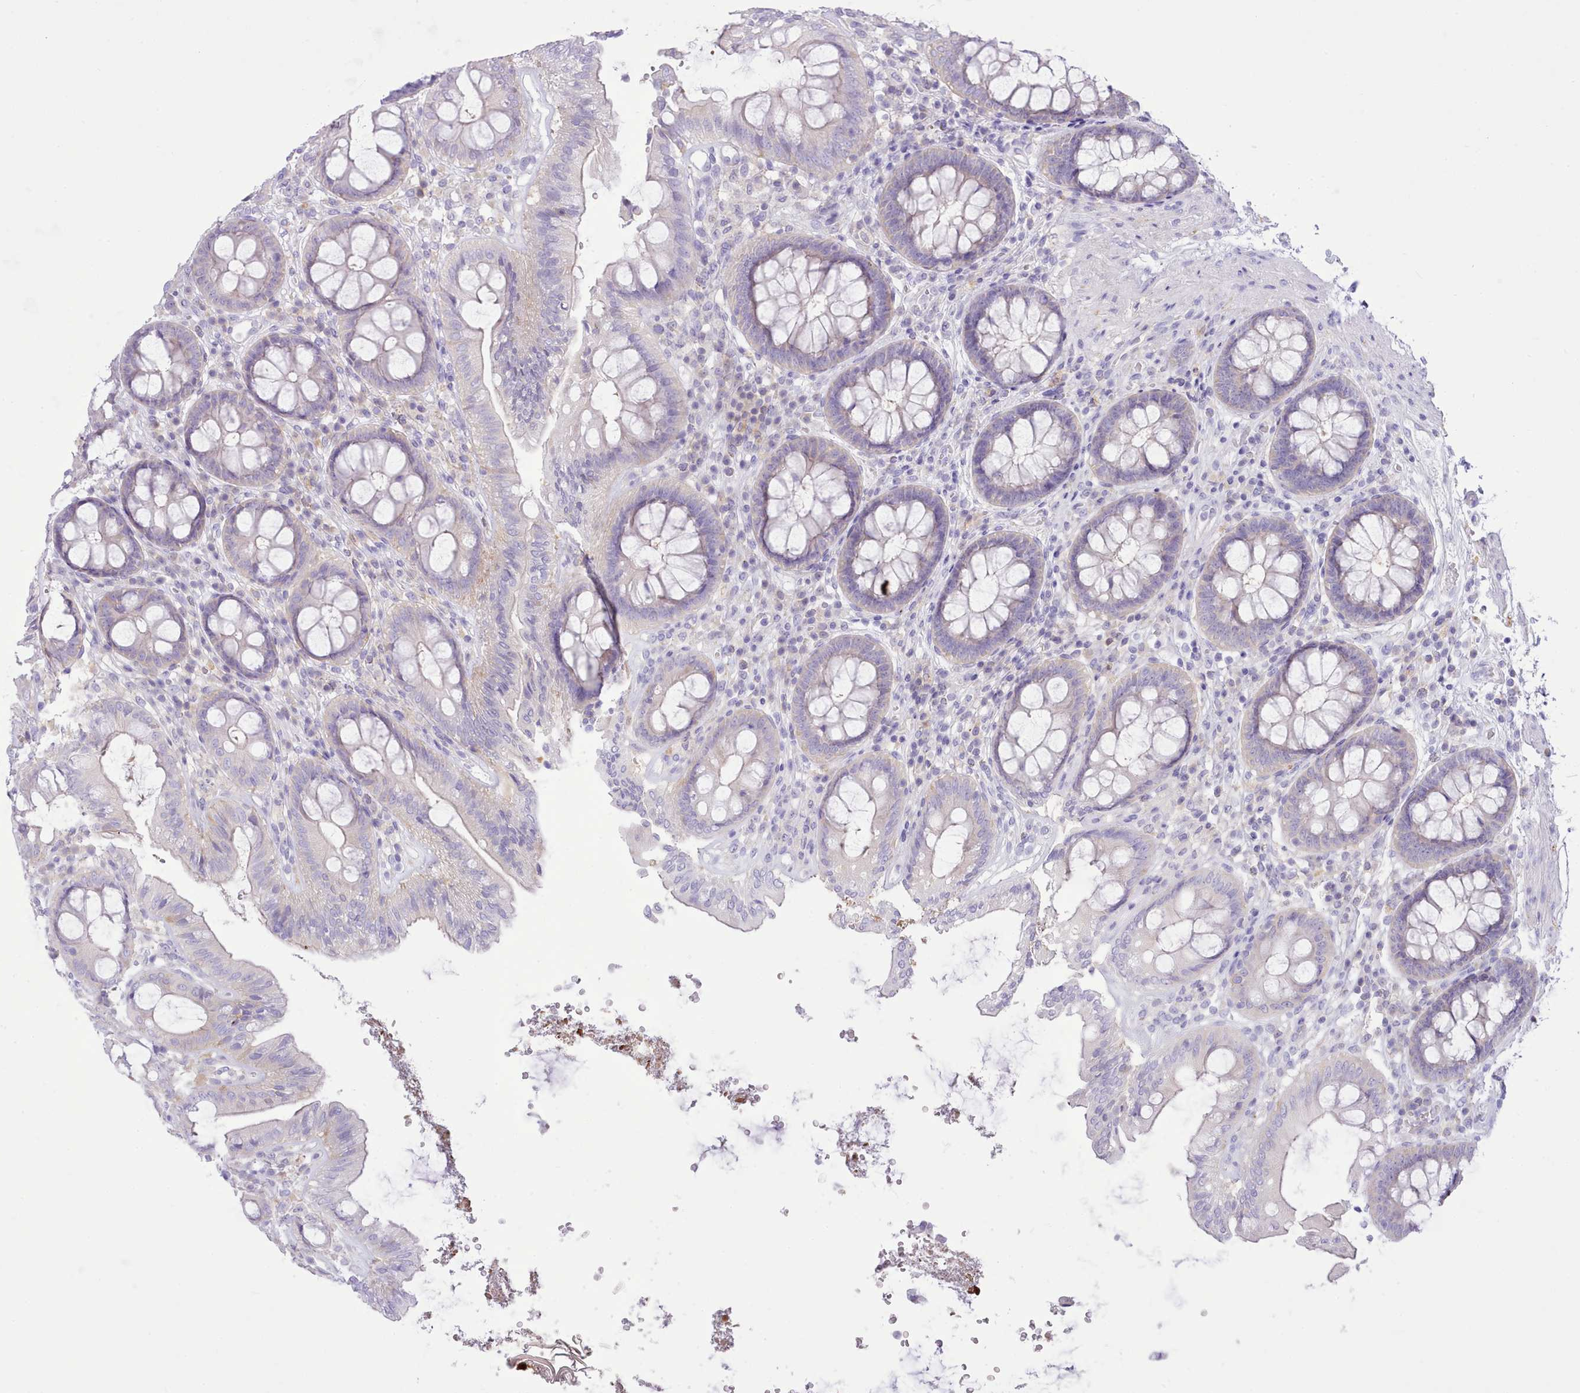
{"staining": {"intensity": "negative", "quantity": "none", "location": "none"}, "tissue": "colon", "cell_type": "Endothelial cells", "image_type": "normal", "snomed": [{"axis": "morphology", "description": "Normal tissue, NOS"}, {"axis": "topography", "description": "Colon"}], "caption": "Immunohistochemical staining of unremarkable colon reveals no significant staining in endothelial cells.", "gene": "MDFI", "patient": {"sex": "male", "age": 84}}